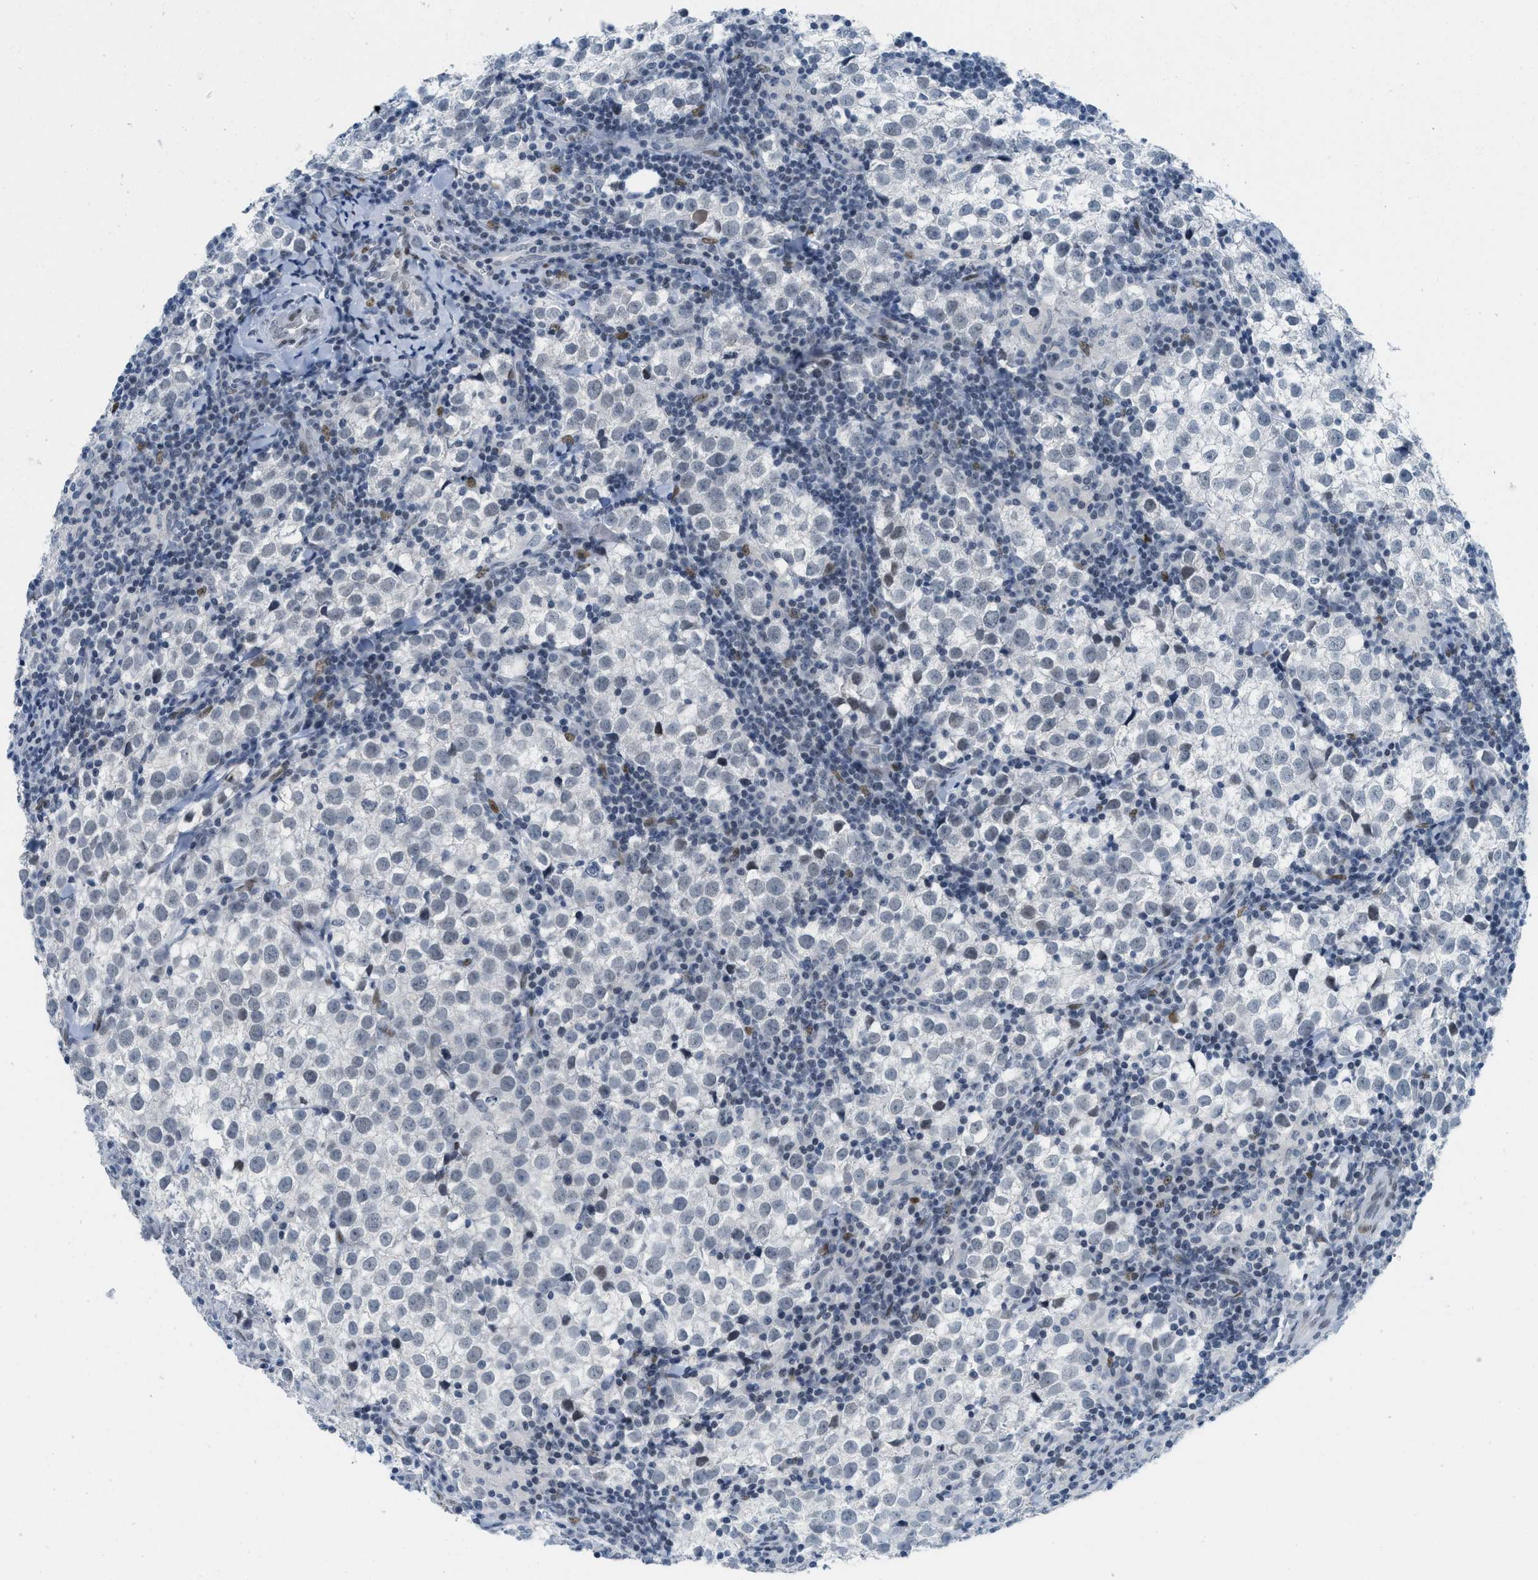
{"staining": {"intensity": "negative", "quantity": "none", "location": "none"}, "tissue": "testis cancer", "cell_type": "Tumor cells", "image_type": "cancer", "snomed": [{"axis": "morphology", "description": "Seminoma, NOS"}, {"axis": "morphology", "description": "Carcinoma, Embryonal, NOS"}, {"axis": "topography", "description": "Testis"}], "caption": "This is a photomicrograph of immunohistochemistry staining of testis cancer (seminoma), which shows no expression in tumor cells. (Stains: DAB (3,3'-diaminobenzidine) IHC with hematoxylin counter stain, Microscopy: brightfield microscopy at high magnification).", "gene": "PBX1", "patient": {"sex": "male", "age": 36}}